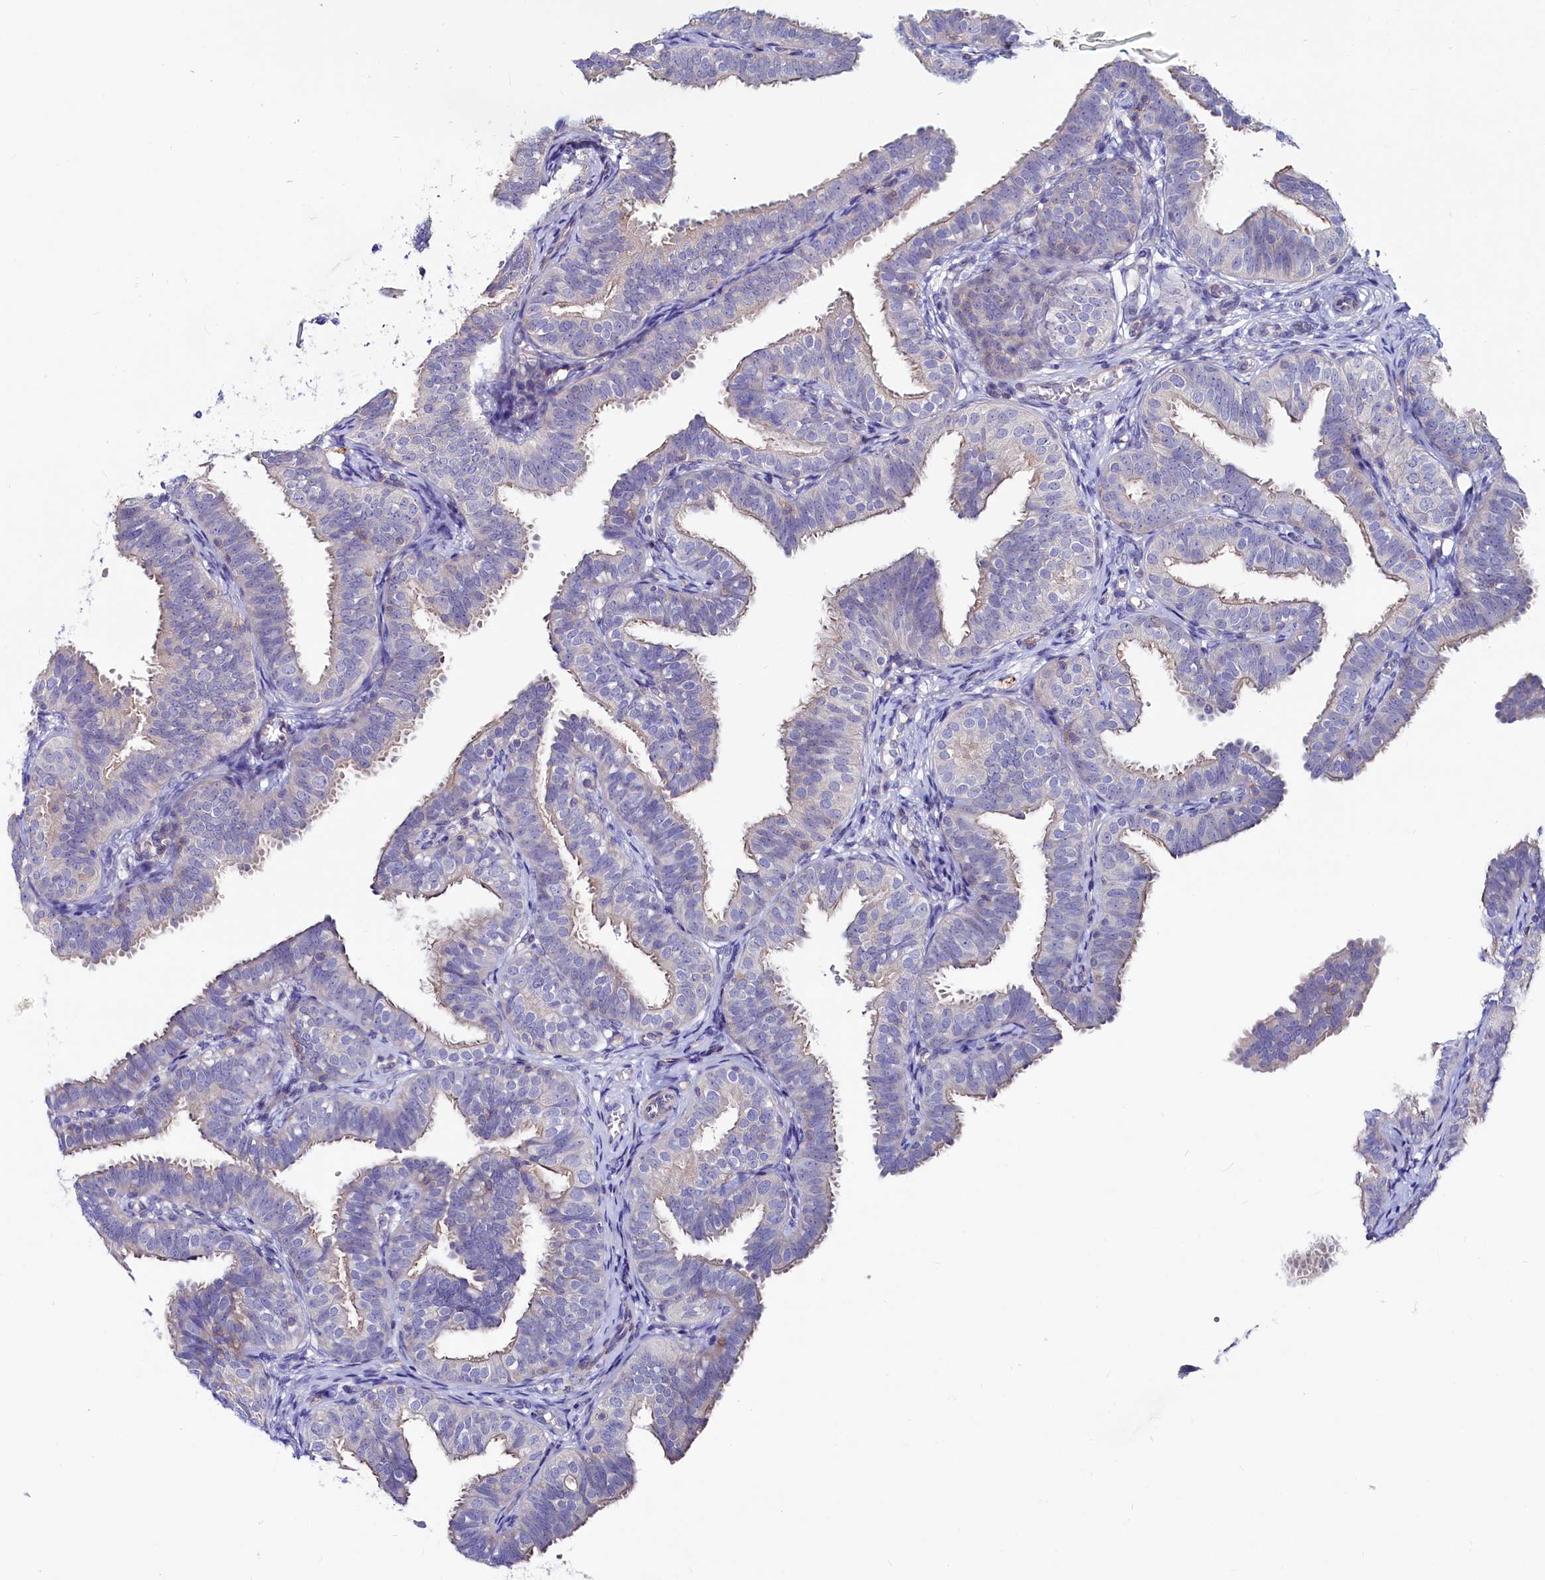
{"staining": {"intensity": "weak", "quantity": "25%-75%", "location": "cytoplasmic/membranous"}, "tissue": "fallopian tube", "cell_type": "Glandular cells", "image_type": "normal", "snomed": [{"axis": "morphology", "description": "Normal tissue, NOS"}, {"axis": "topography", "description": "Fallopian tube"}], "caption": "Weak cytoplasmic/membranous positivity for a protein is seen in approximately 25%-75% of glandular cells of benign fallopian tube using immunohistochemistry.", "gene": "ASTE1", "patient": {"sex": "female", "age": 35}}